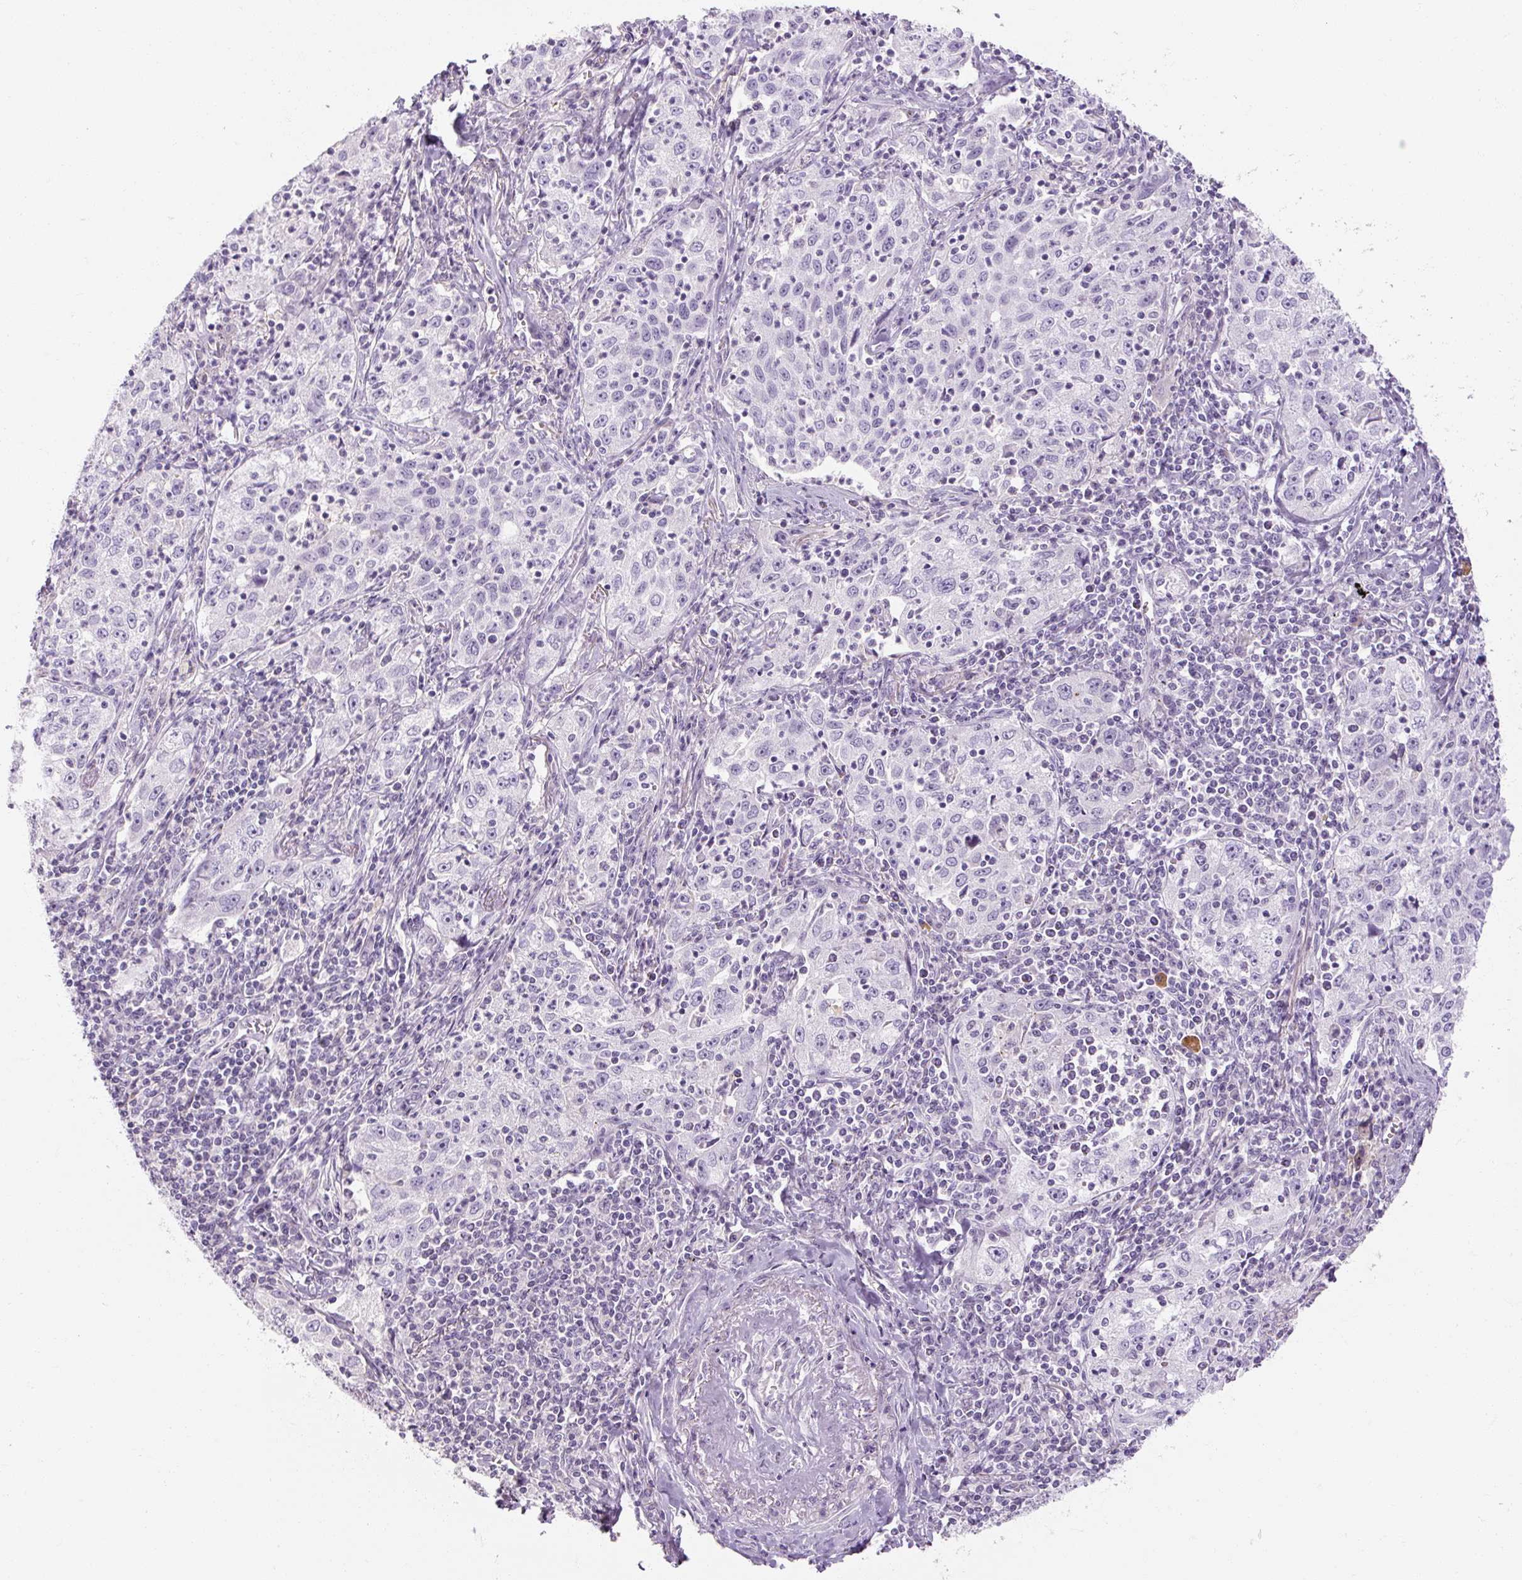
{"staining": {"intensity": "negative", "quantity": "none", "location": "none"}, "tissue": "lung cancer", "cell_type": "Tumor cells", "image_type": "cancer", "snomed": [{"axis": "morphology", "description": "Squamous cell carcinoma, NOS"}, {"axis": "topography", "description": "Lung"}], "caption": "IHC of squamous cell carcinoma (lung) reveals no staining in tumor cells.", "gene": "NFE2L3", "patient": {"sex": "male", "age": 71}}